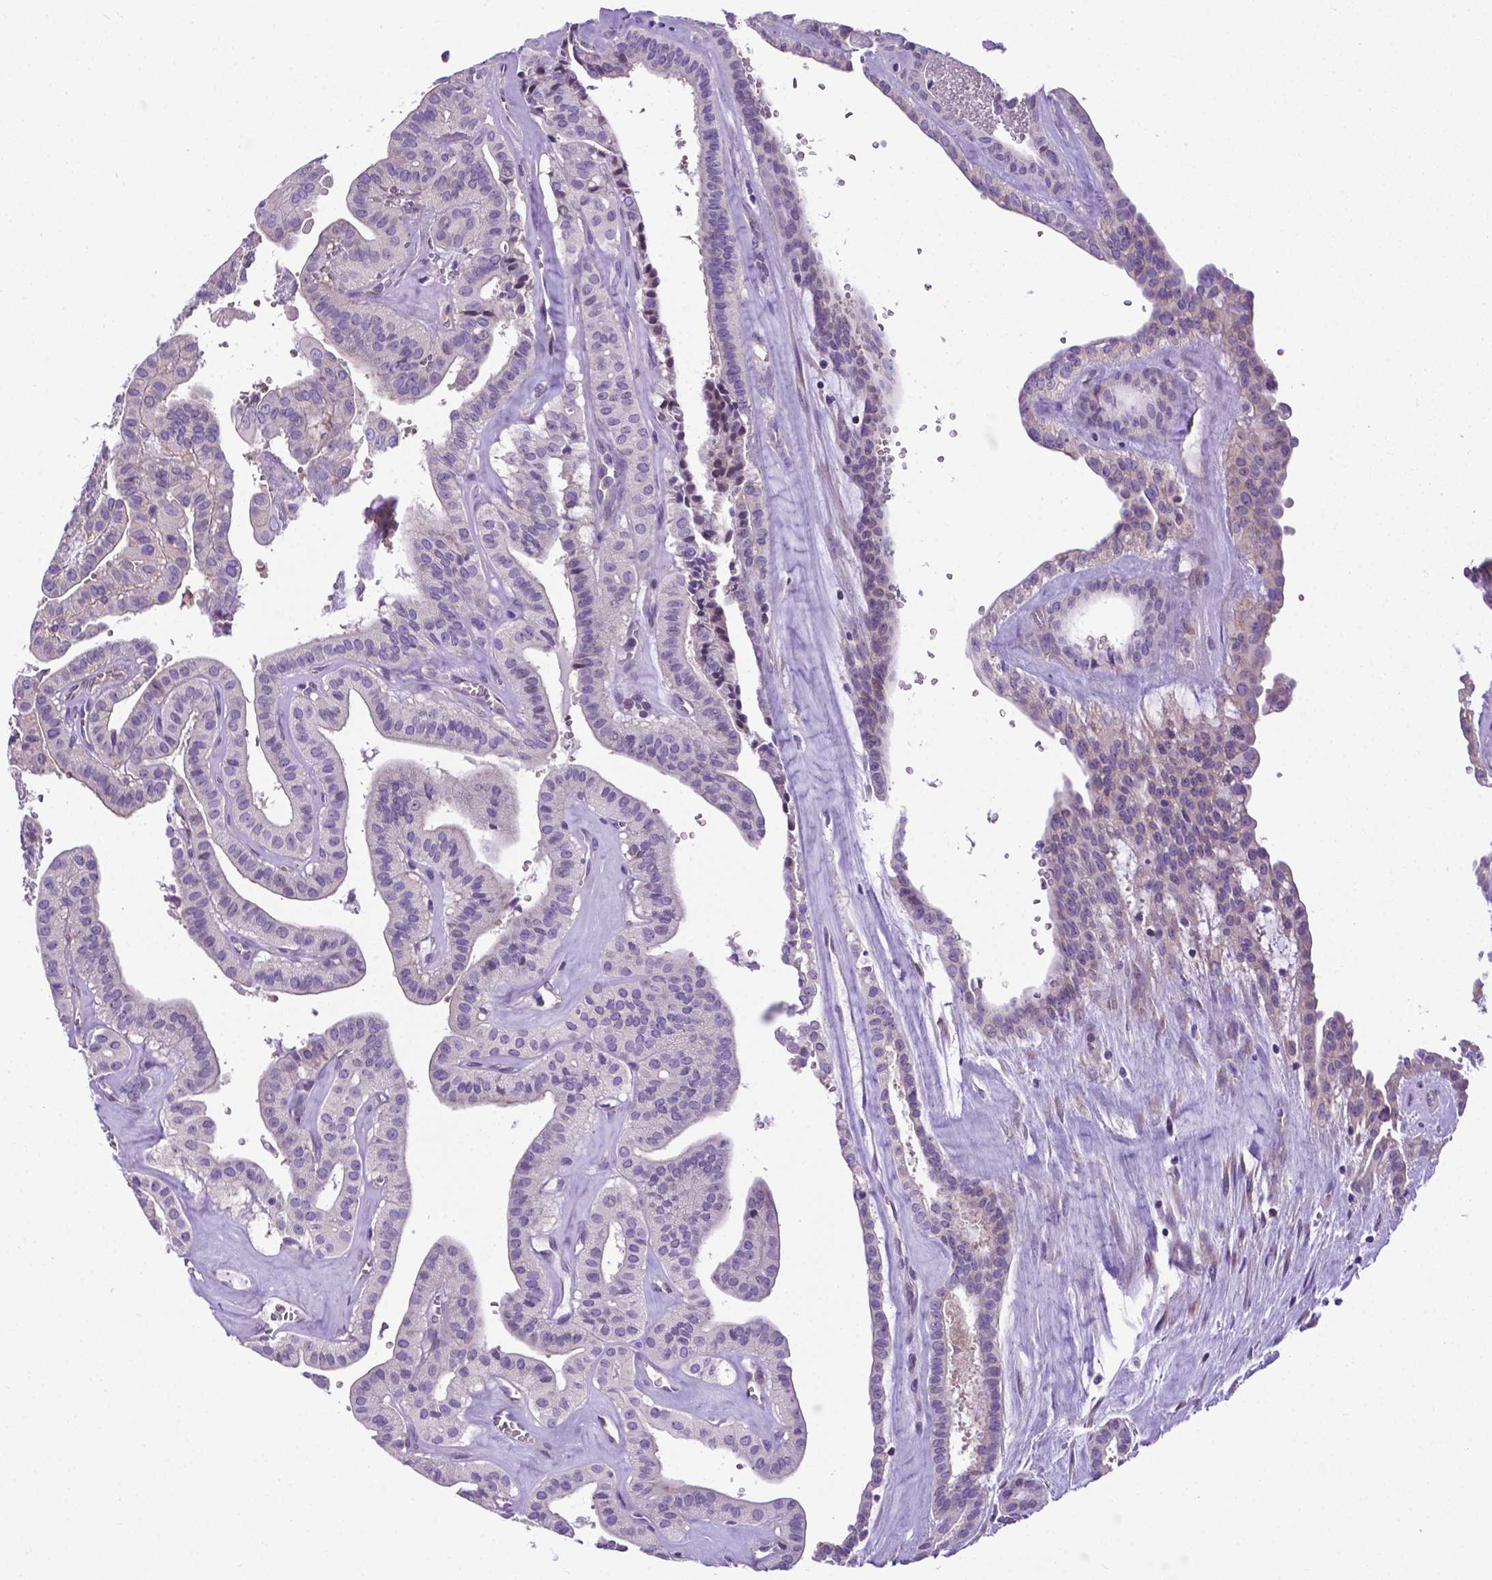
{"staining": {"intensity": "negative", "quantity": "none", "location": "none"}, "tissue": "thyroid cancer", "cell_type": "Tumor cells", "image_type": "cancer", "snomed": [{"axis": "morphology", "description": "Papillary adenocarcinoma, NOS"}, {"axis": "topography", "description": "Thyroid gland"}], "caption": "Protein analysis of papillary adenocarcinoma (thyroid) shows no significant positivity in tumor cells.", "gene": "RPL6", "patient": {"sex": "male", "age": 52}}